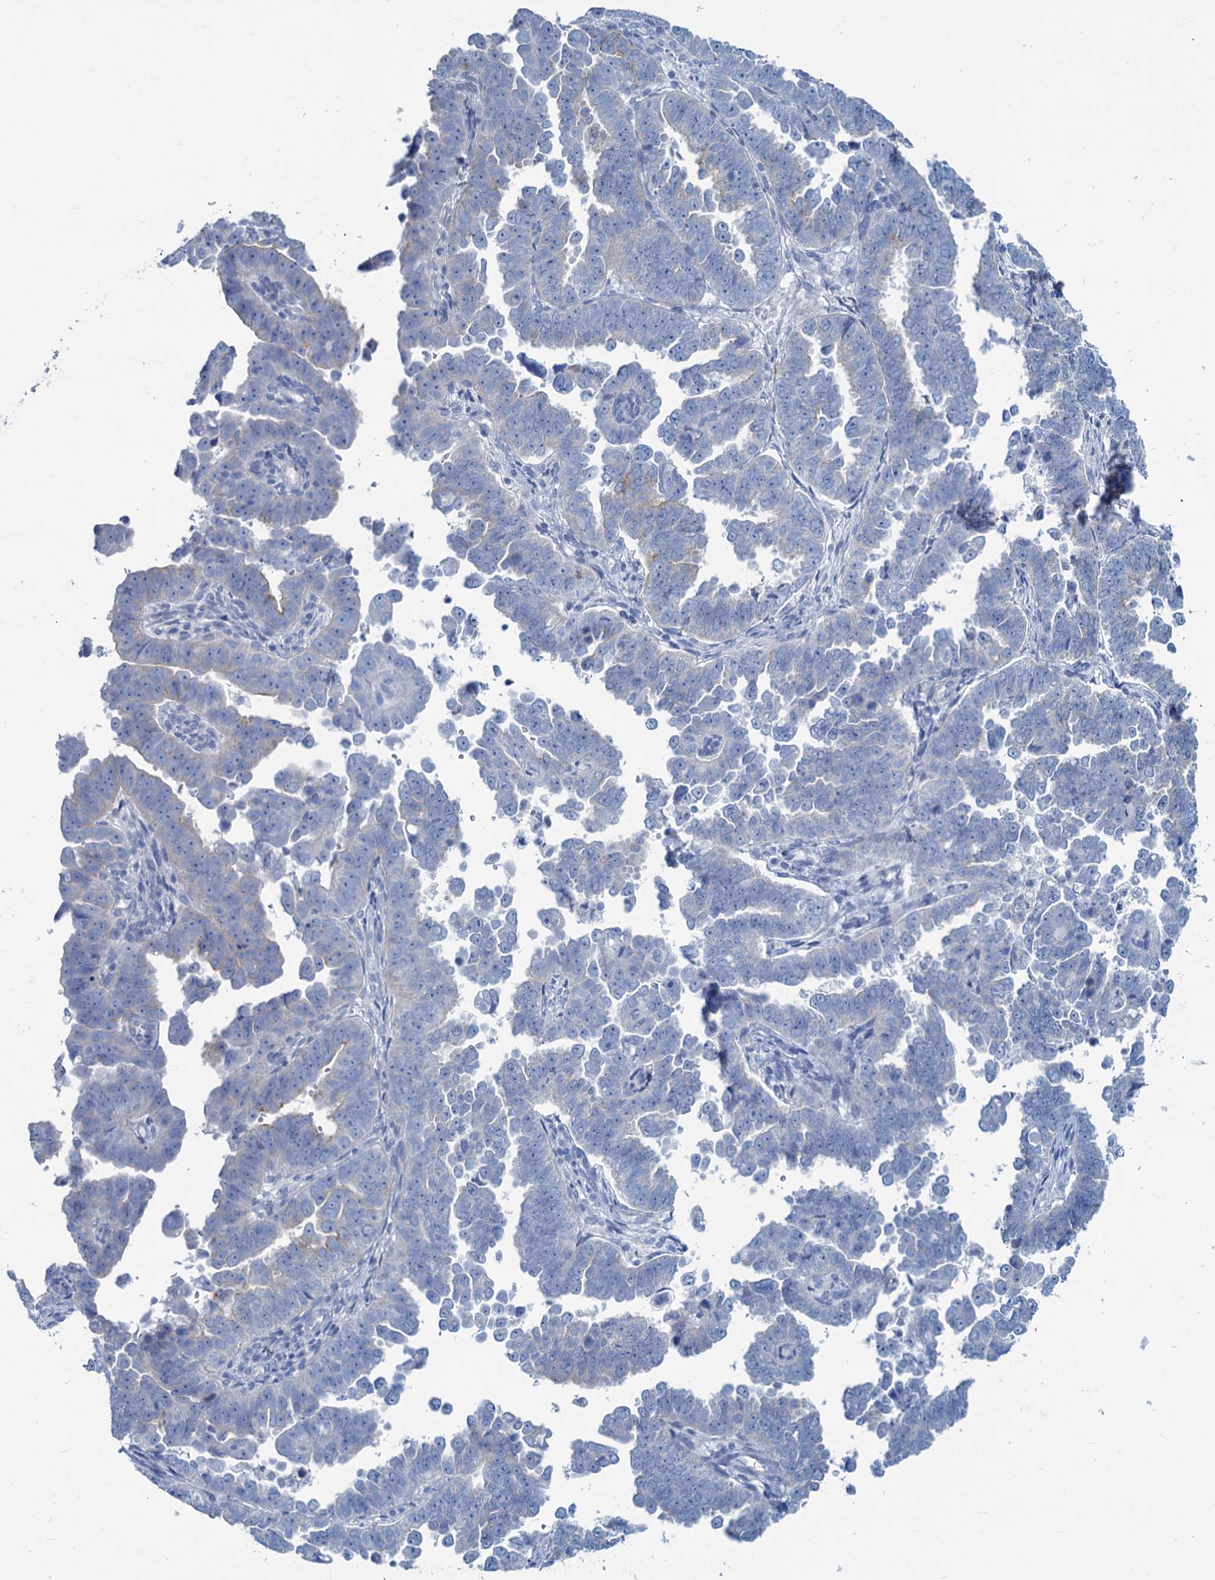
{"staining": {"intensity": "negative", "quantity": "none", "location": "none"}, "tissue": "endometrial cancer", "cell_type": "Tumor cells", "image_type": "cancer", "snomed": [{"axis": "morphology", "description": "Adenocarcinoma, NOS"}, {"axis": "topography", "description": "Endometrium"}], "caption": "Tumor cells show no significant protein expression in endometrial cancer.", "gene": "SLC1A3", "patient": {"sex": "female", "age": 75}}